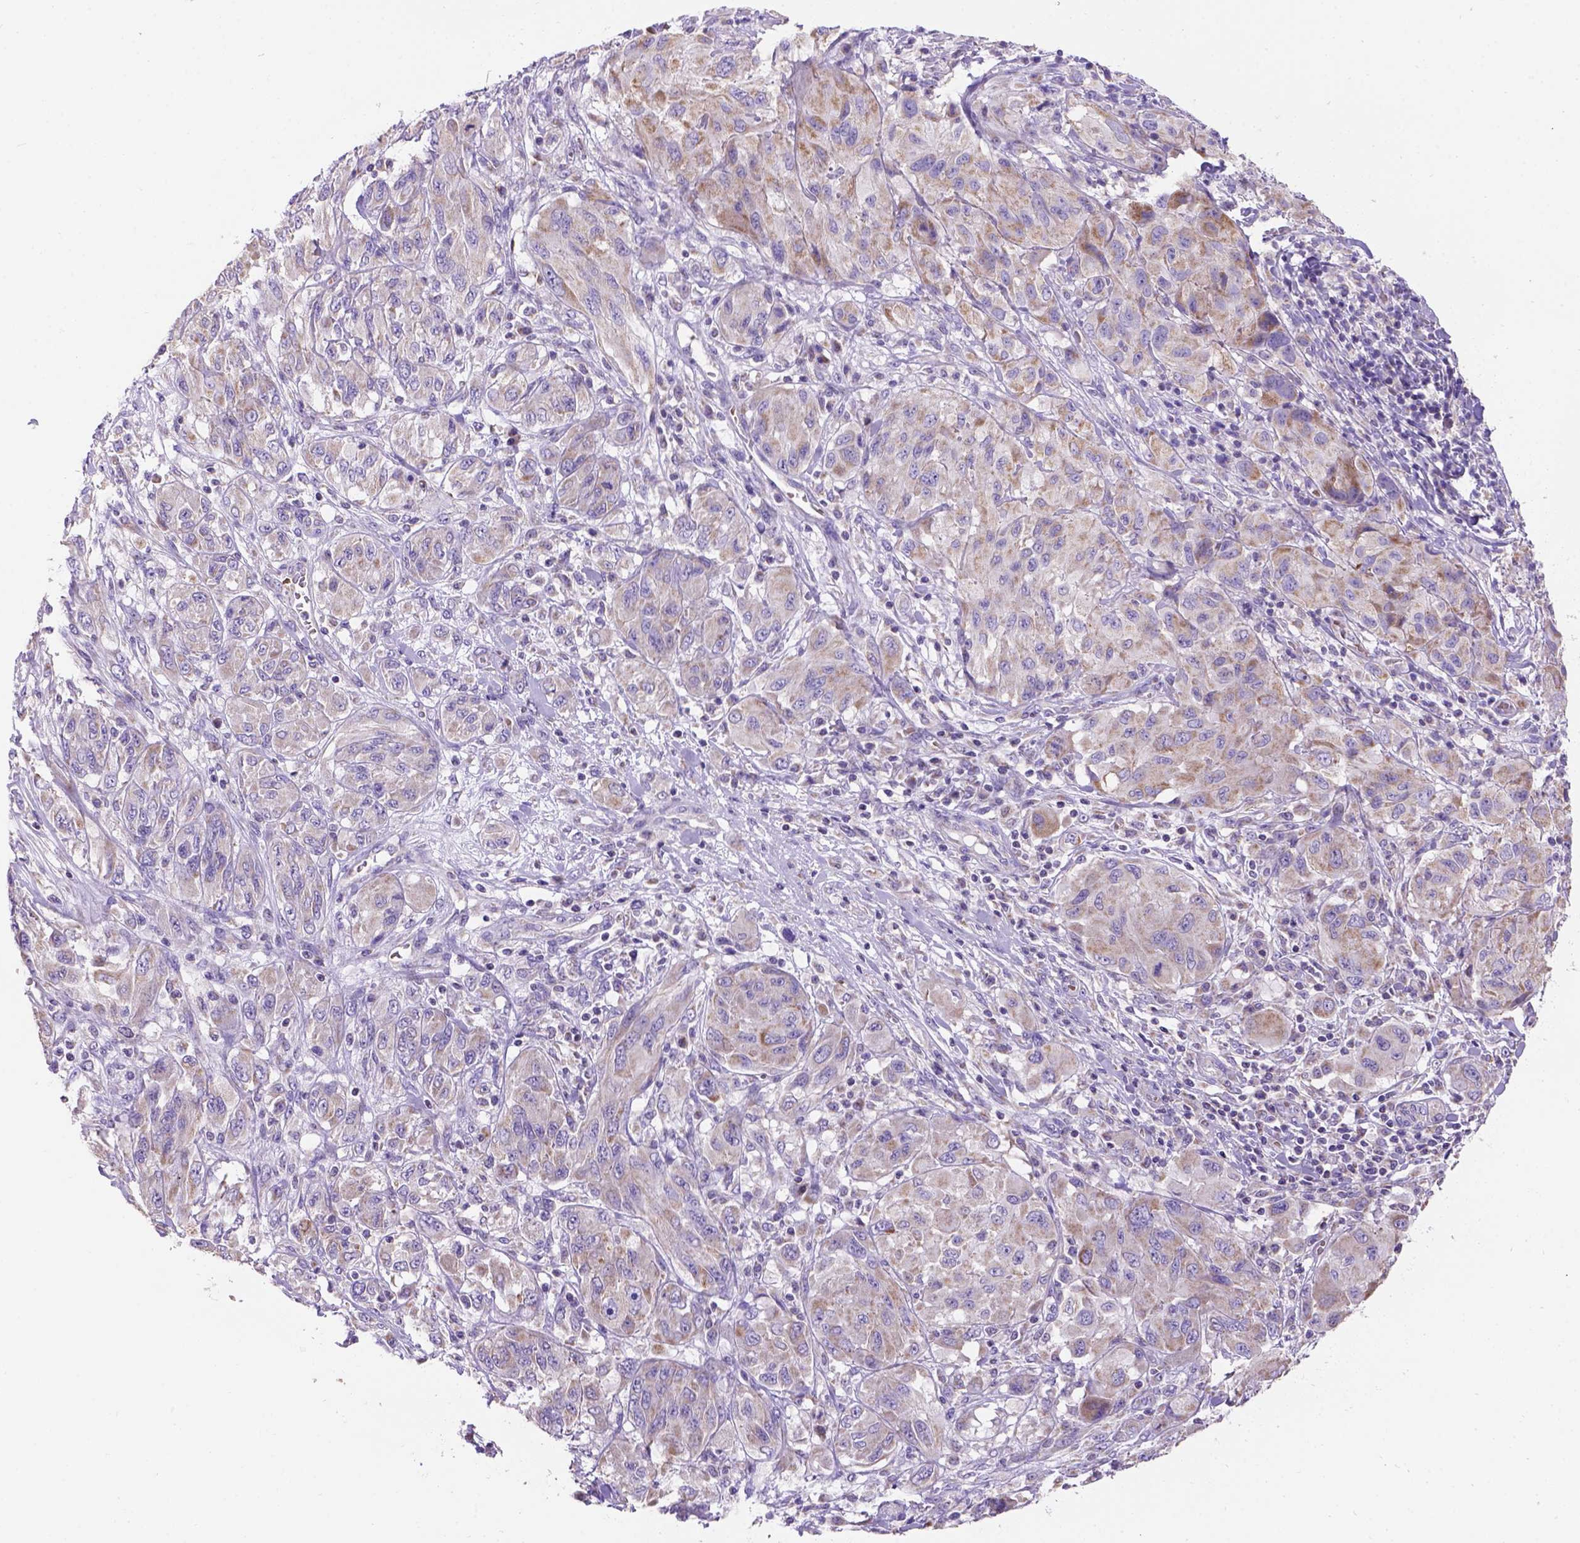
{"staining": {"intensity": "moderate", "quantity": "<25%", "location": "cytoplasmic/membranous"}, "tissue": "melanoma", "cell_type": "Tumor cells", "image_type": "cancer", "snomed": [{"axis": "morphology", "description": "Malignant melanoma, NOS"}, {"axis": "topography", "description": "Skin"}], "caption": "Protein staining demonstrates moderate cytoplasmic/membranous expression in about <25% of tumor cells in melanoma.", "gene": "L2HGDH", "patient": {"sex": "female", "age": 91}}